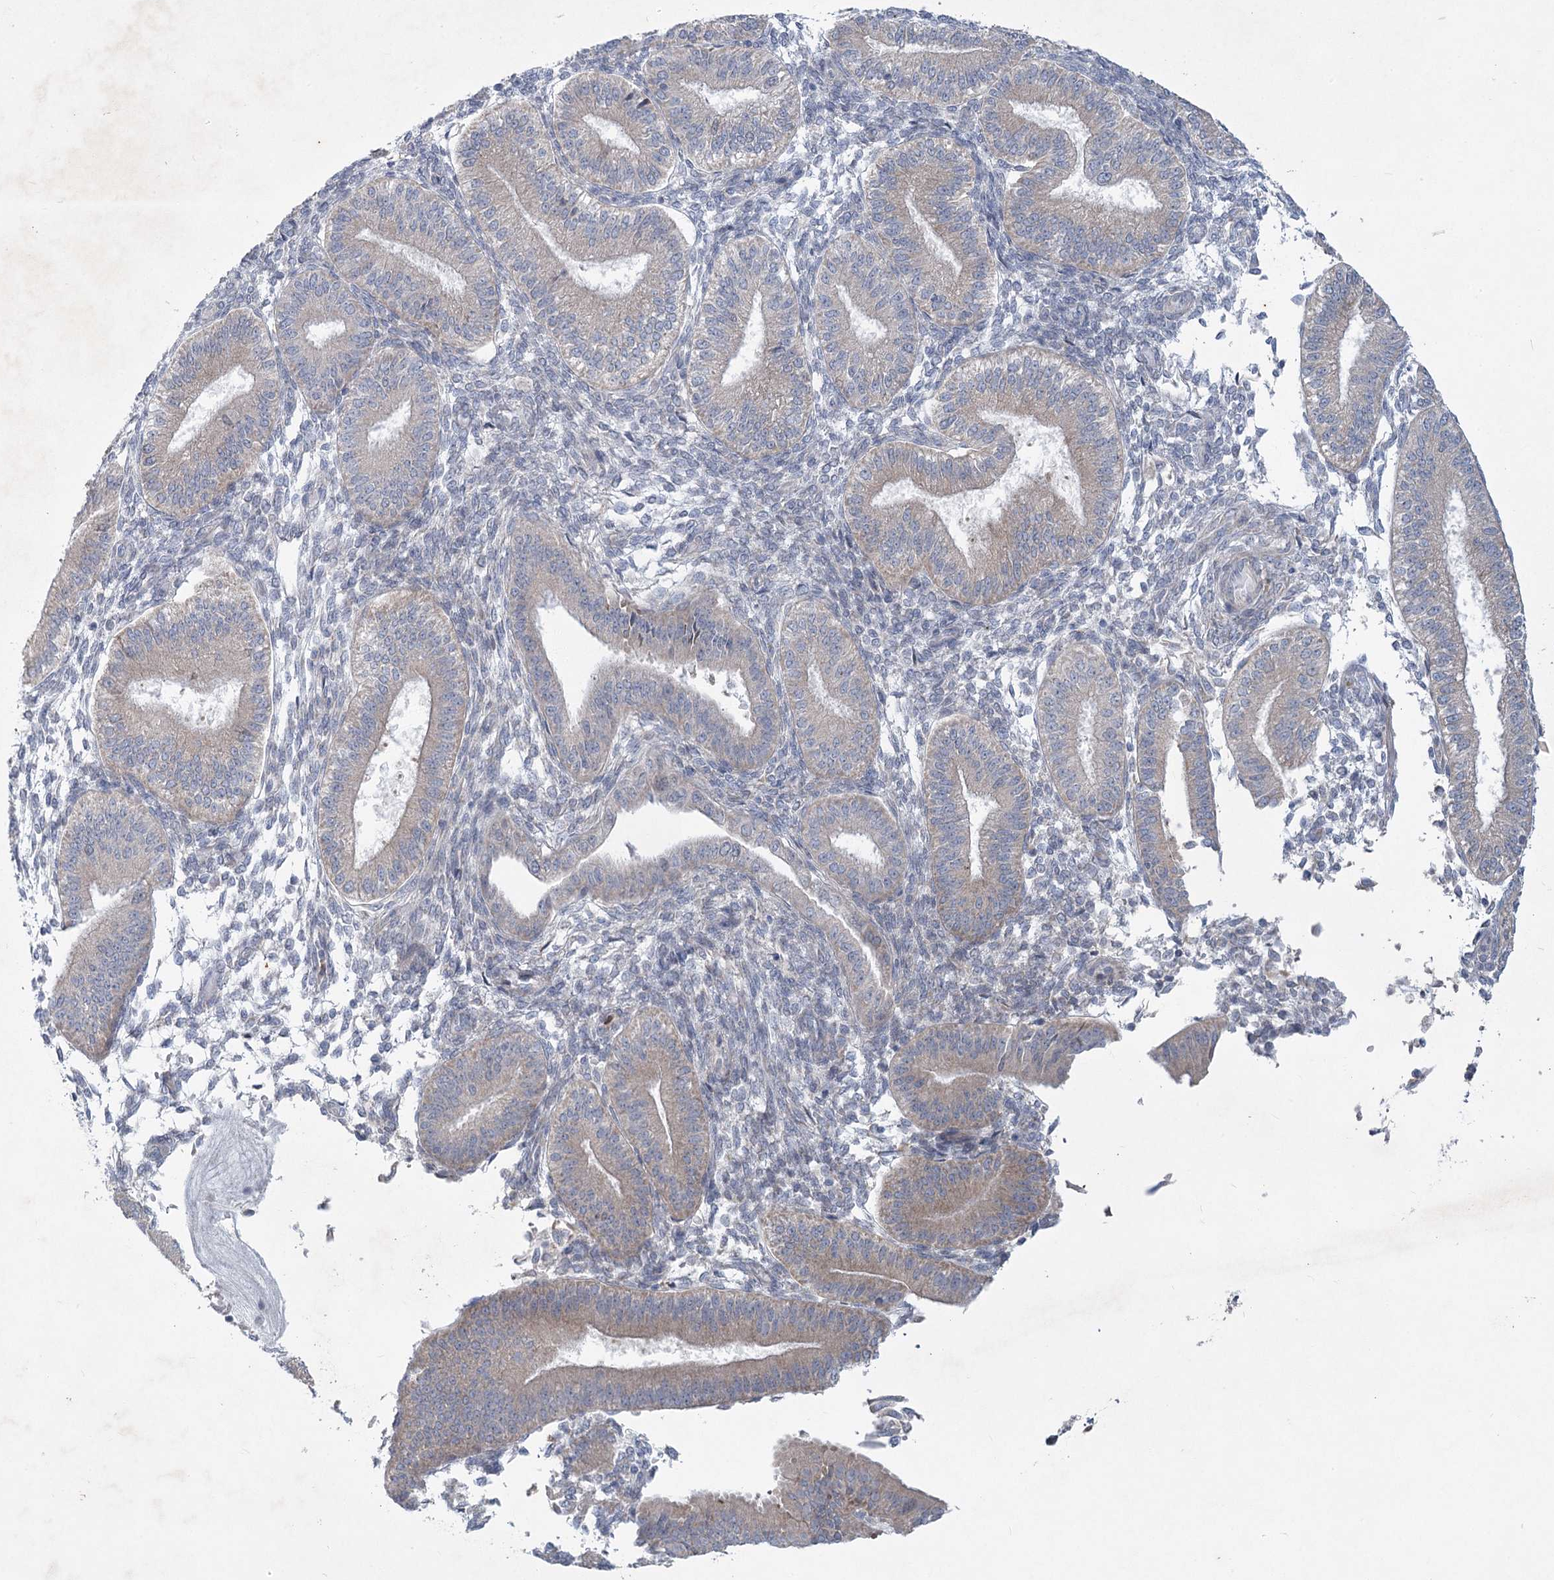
{"staining": {"intensity": "negative", "quantity": "none", "location": "none"}, "tissue": "endometrium", "cell_type": "Cells in endometrial stroma", "image_type": "normal", "snomed": [{"axis": "morphology", "description": "Normal tissue, NOS"}, {"axis": "topography", "description": "Endometrium"}], "caption": "Cells in endometrial stroma are negative for protein expression in unremarkable human endometrium. (Immunohistochemistry, brightfield microscopy, high magnification).", "gene": "PLA2G12A", "patient": {"sex": "female", "age": 39}}